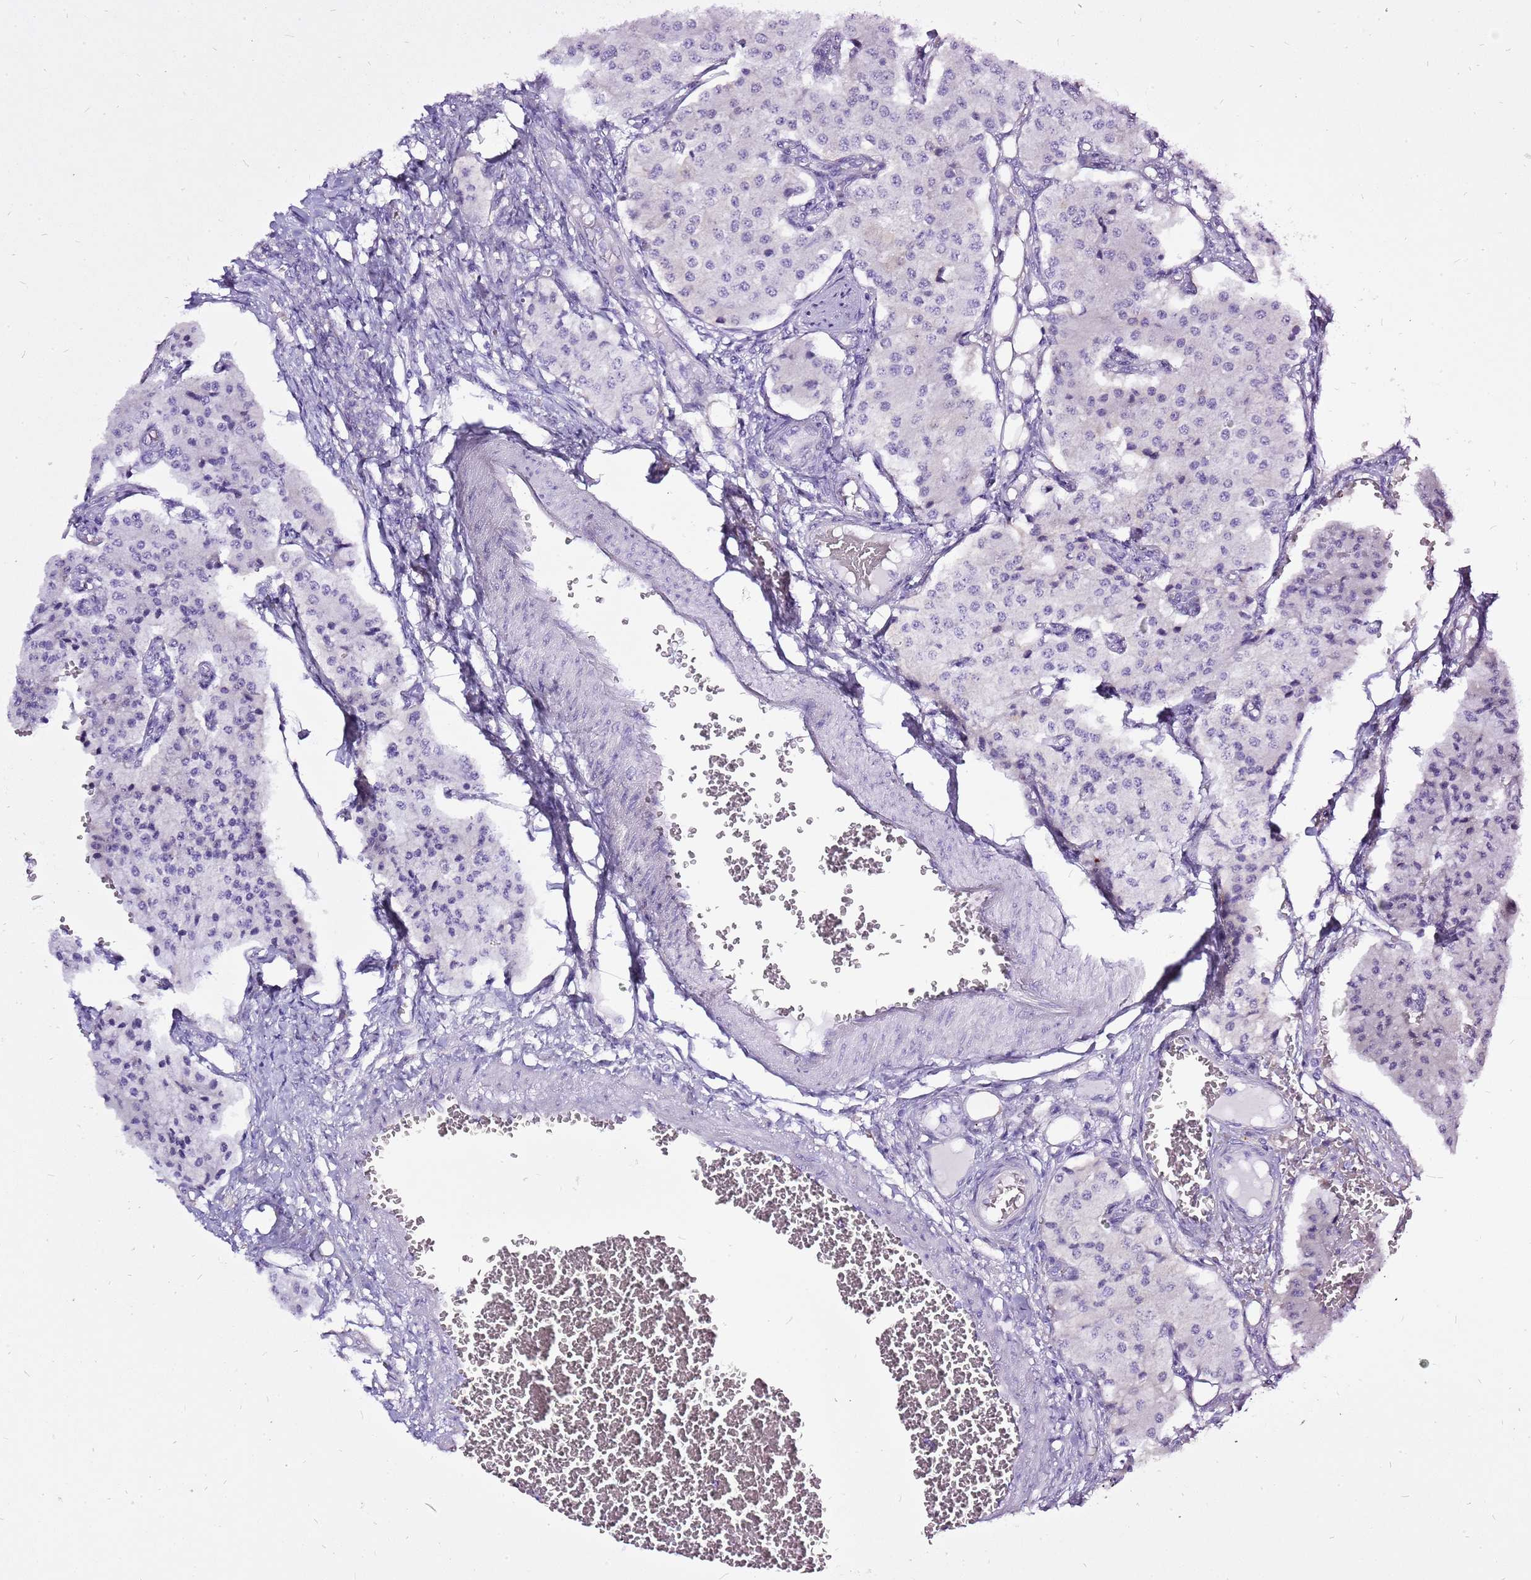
{"staining": {"intensity": "negative", "quantity": "none", "location": "none"}, "tissue": "carcinoid", "cell_type": "Tumor cells", "image_type": "cancer", "snomed": [{"axis": "morphology", "description": "Carcinoid, malignant, NOS"}, {"axis": "topography", "description": "Colon"}], "caption": "This image is of malignant carcinoid stained with IHC to label a protein in brown with the nuclei are counter-stained blue. There is no expression in tumor cells.", "gene": "ACSS3", "patient": {"sex": "female", "age": 52}}